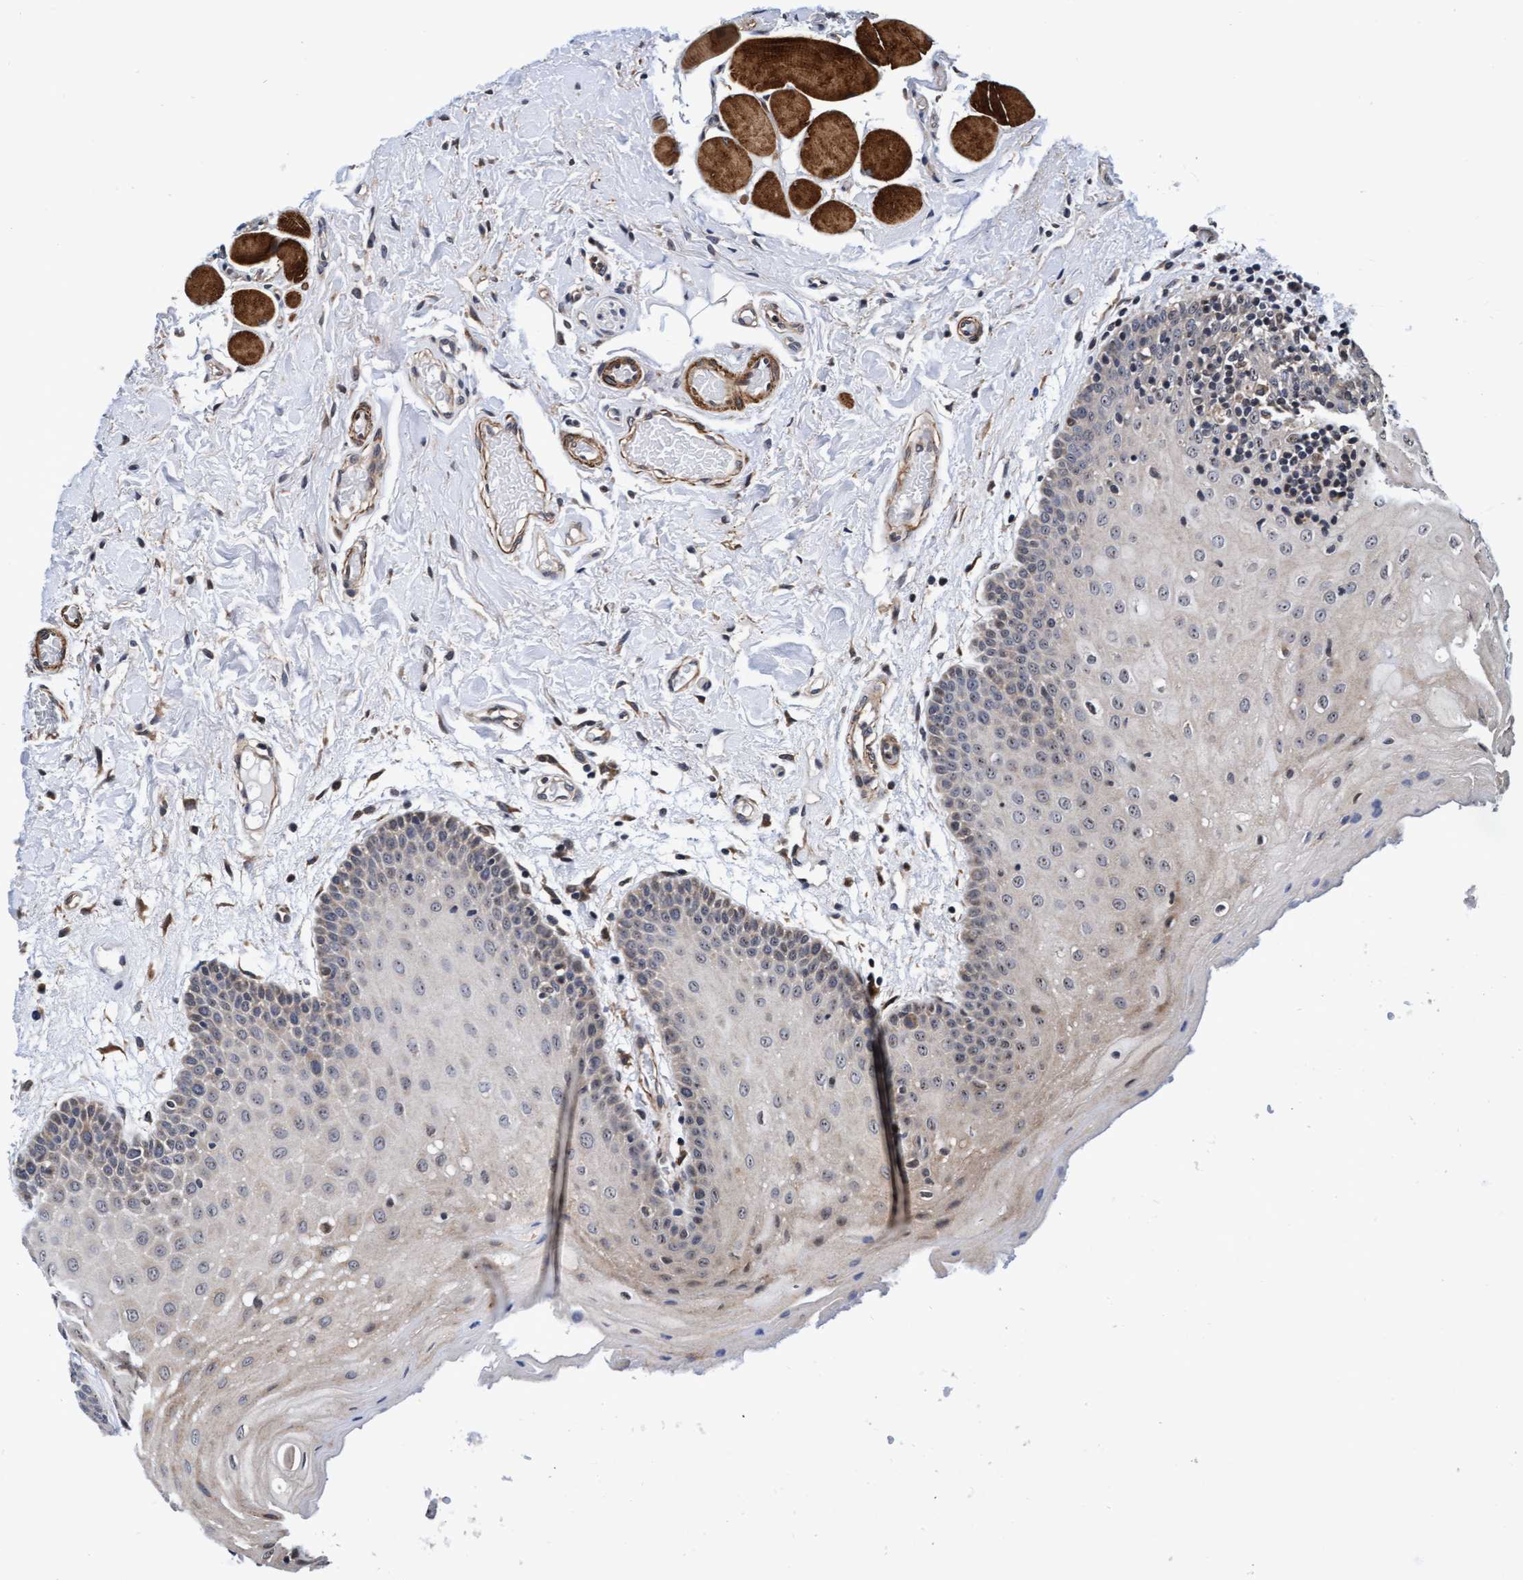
{"staining": {"intensity": "moderate", "quantity": "<25%", "location": "cytoplasmic/membranous"}, "tissue": "oral mucosa", "cell_type": "Squamous epithelial cells", "image_type": "normal", "snomed": [{"axis": "morphology", "description": "Normal tissue, NOS"}, {"axis": "morphology", "description": "Squamous cell carcinoma, NOS"}, {"axis": "topography", "description": "Oral tissue"}, {"axis": "topography", "description": "Head-Neck"}], "caption": "High-power microscopy captured an immunohistochemistry image of normal oral mucosa, revealing moderate cytoplasmic/membranous positivity in approximately <25% of squamous epithelial cells.", "gene": "EFCAB13", "patient": {"sex": "male", "age": 71}}